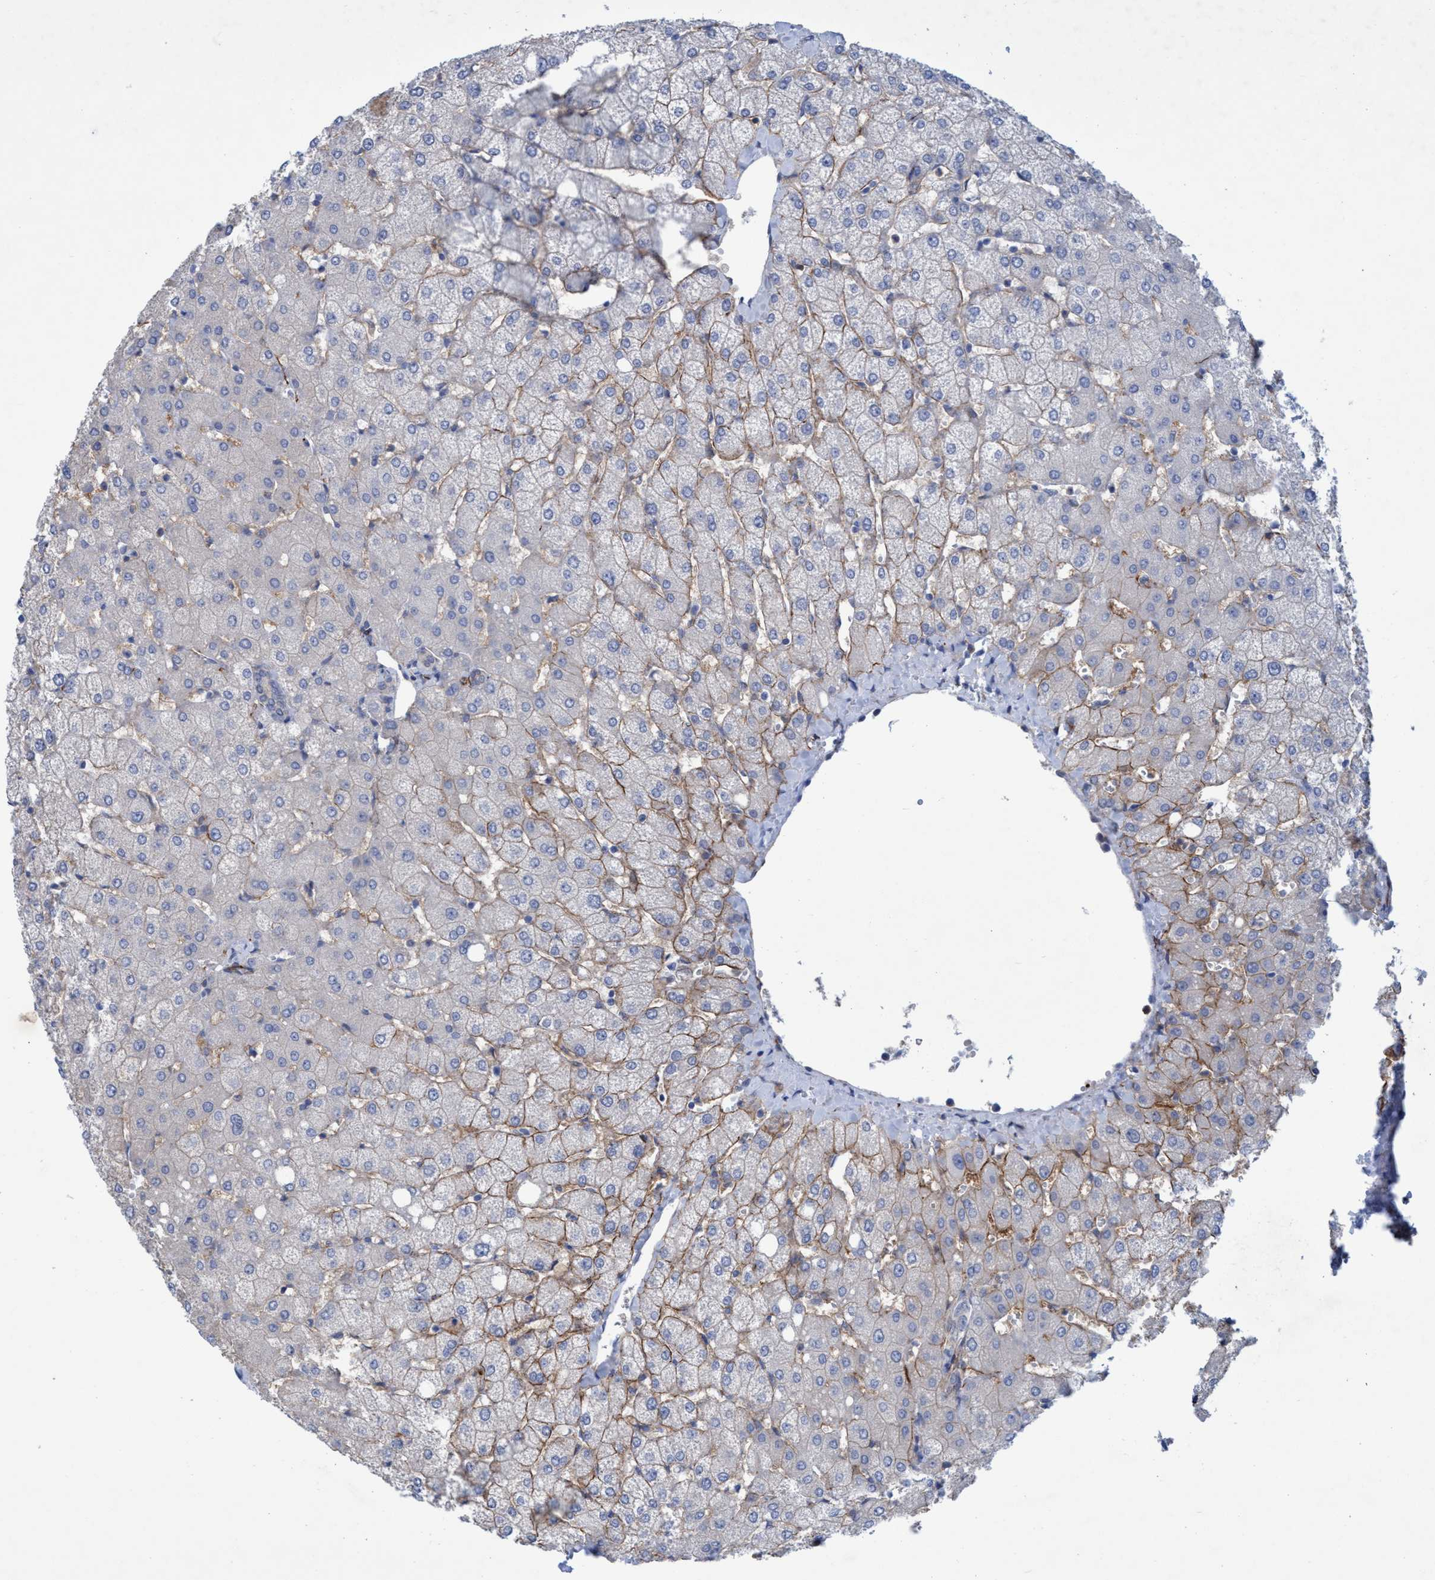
{"staining": {"intensity": "negative", "quantity": "none", "location": "none"}, "tissue": "liver", "cell_type": "Cholangiocytes", "image_type": "normal", "snomed": [{"axis": "morphology", "description": "Normal tissue, NOS"}, {"axis": "topography", "description": "Liver"}], "caption": "There is no significant expression in cholangiocytes of liver. (DAB (3,3'-diaminobenzidine) immunohistochemistry, high magnification).", "gene": "SLC43A2", "patient": {"sex": "female", "age": 54}}